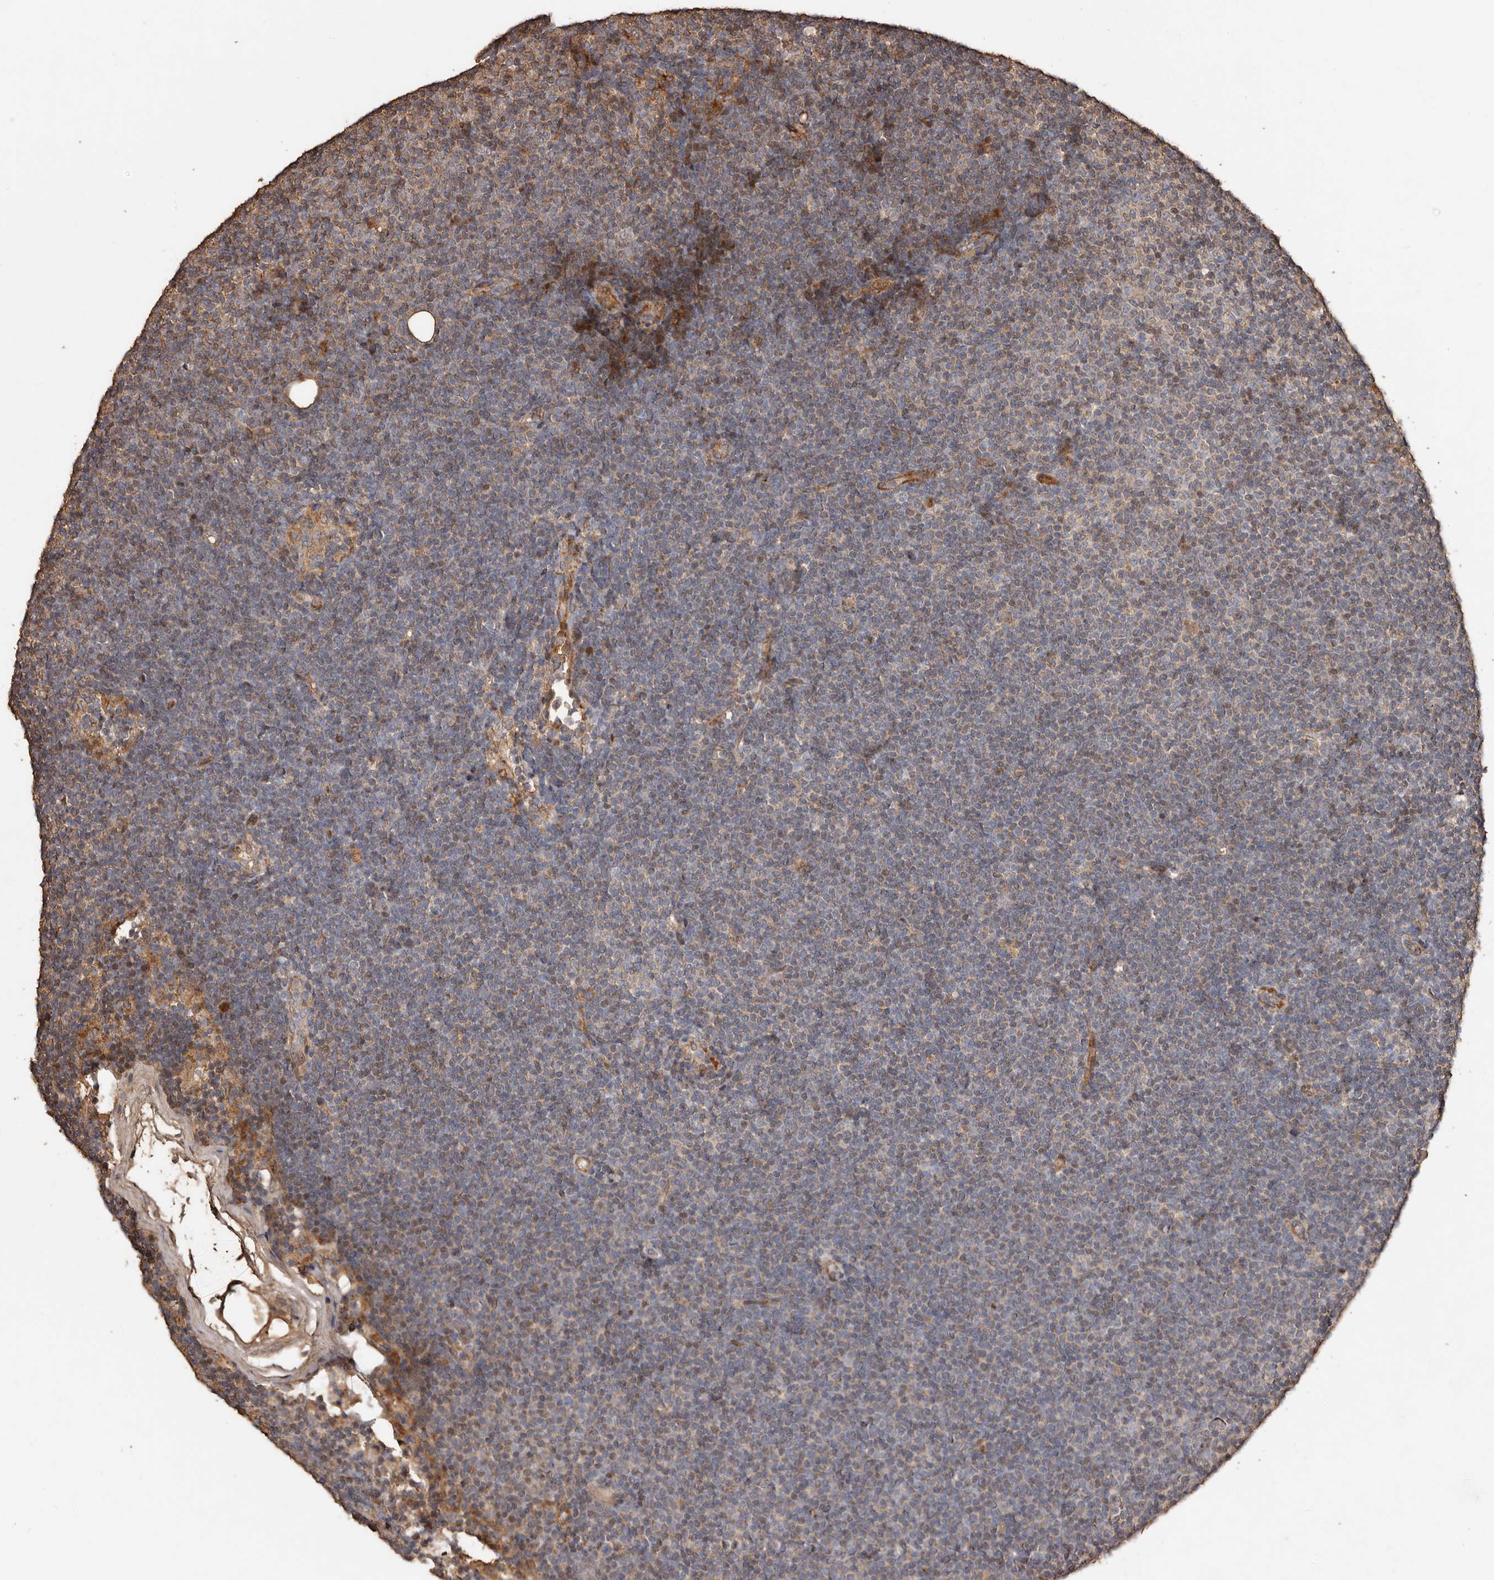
{"staining": {"intensity": "negative", "quantity": "none", "location": "none"}, "tissue": "lymphoma", "cell_type": "Tumor cells", "image_type": "cancer", "snomed": [{"axis": "morphology", "description": "Malignant lymphoma, non-Hodgkin's type, Low grade"}, {"axis": "topography", "description": "Lymph node"}], "caption": "IHC image of neoplastic tissue: lymphoma stained with DAB reveals no significant protein expression in tumor cells.", "gene": "RANBP17", "patient": {"sex": "female", "age": 53}}